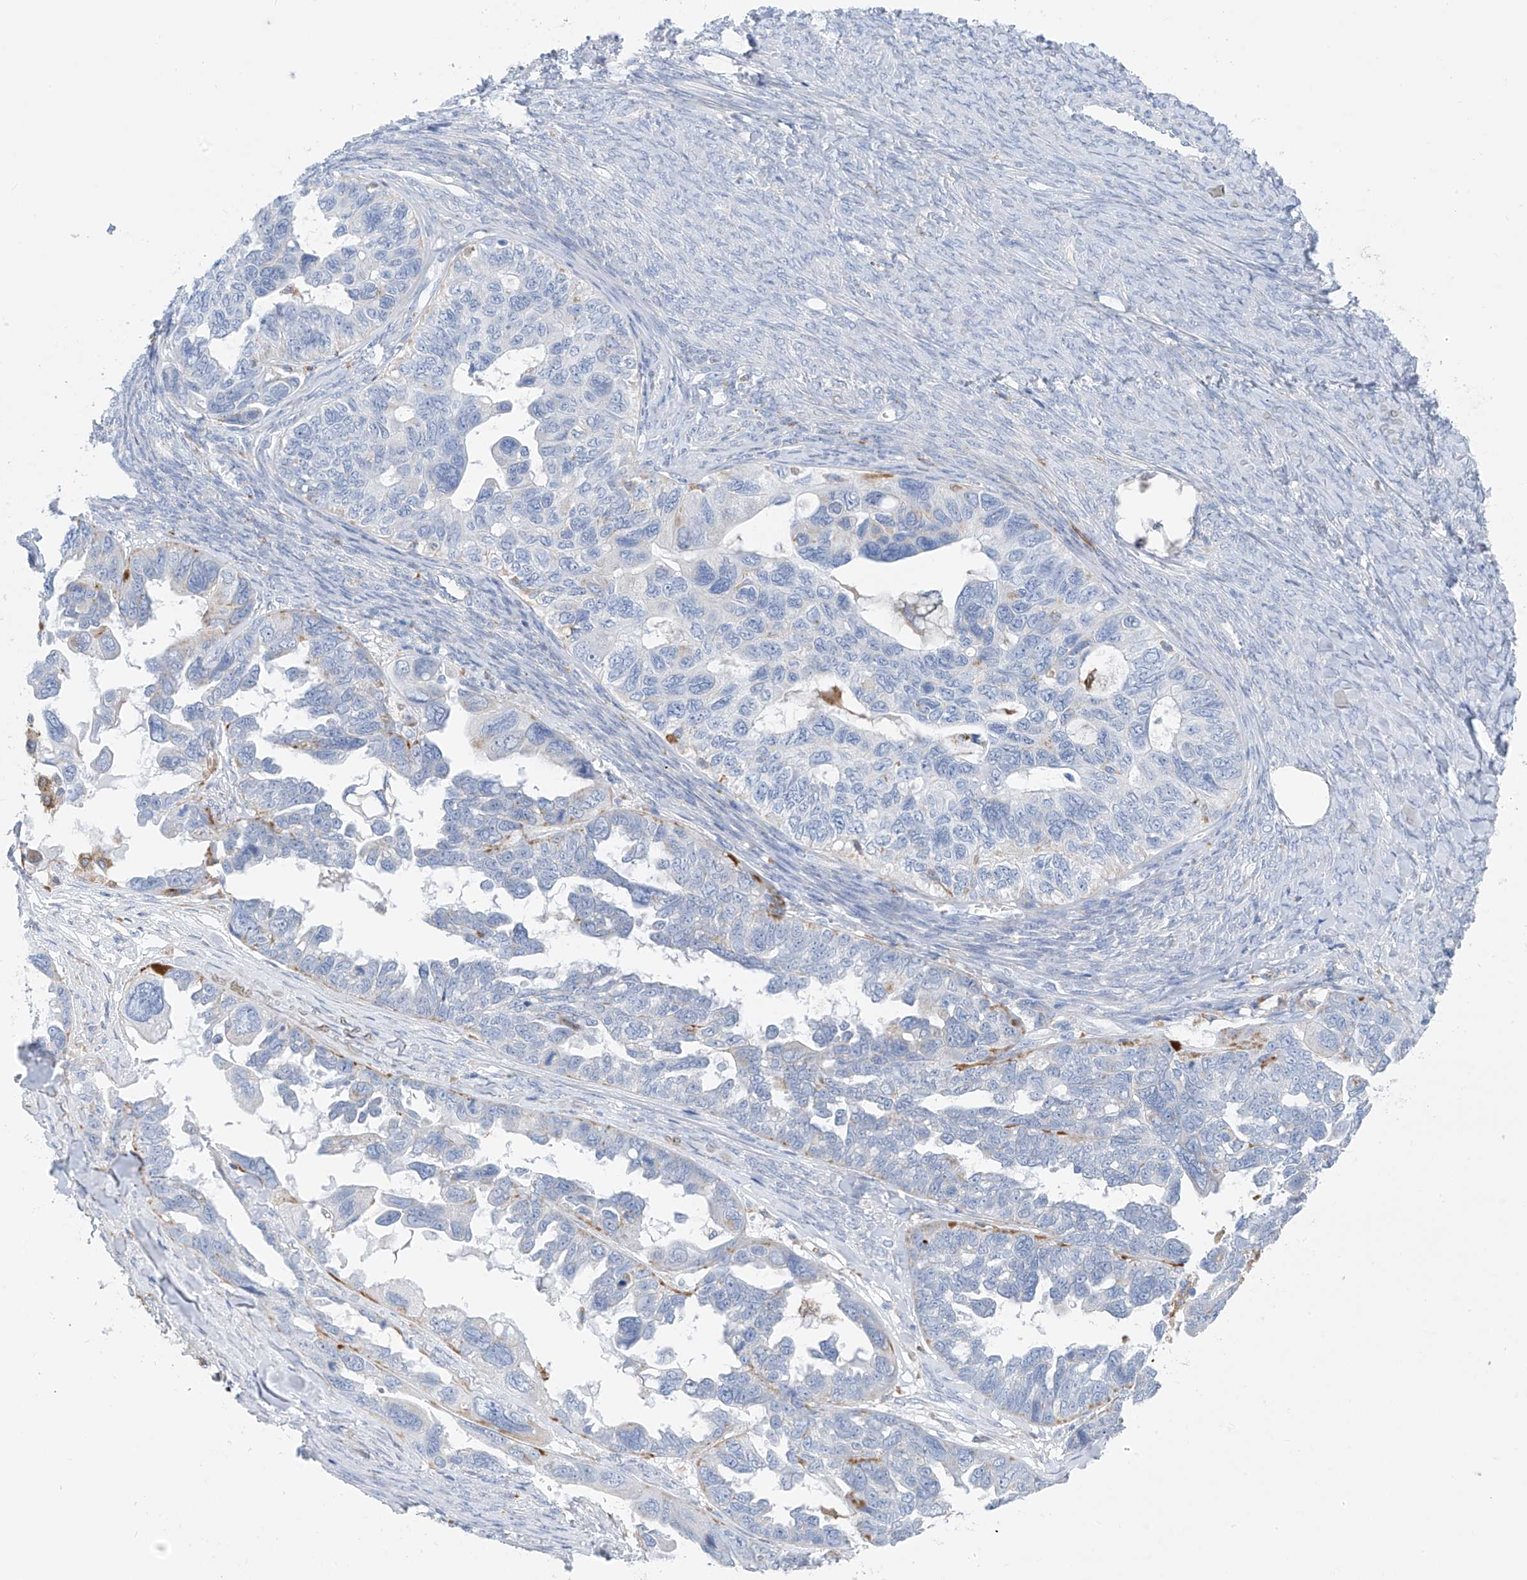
{"staining": {"intensity": "negative", "quantity": "none", "location": "none"}, "tissue": "ovarian cancer", "cell_type": "Tumor cells", "image_type": "cancer", "snomed": [{"axis": "morphology", "description": "Cystadenocarcinoma, serous, NOS"}, {"axis": "topography", "description": "Ovary"}], "caption": "A micrograph of human ovarian cancer (serous cystadenocarcinoma) is negative for staining in tumor cells.", "gene": "GLMP", "patient": {"sex": "female", "age": 79}}